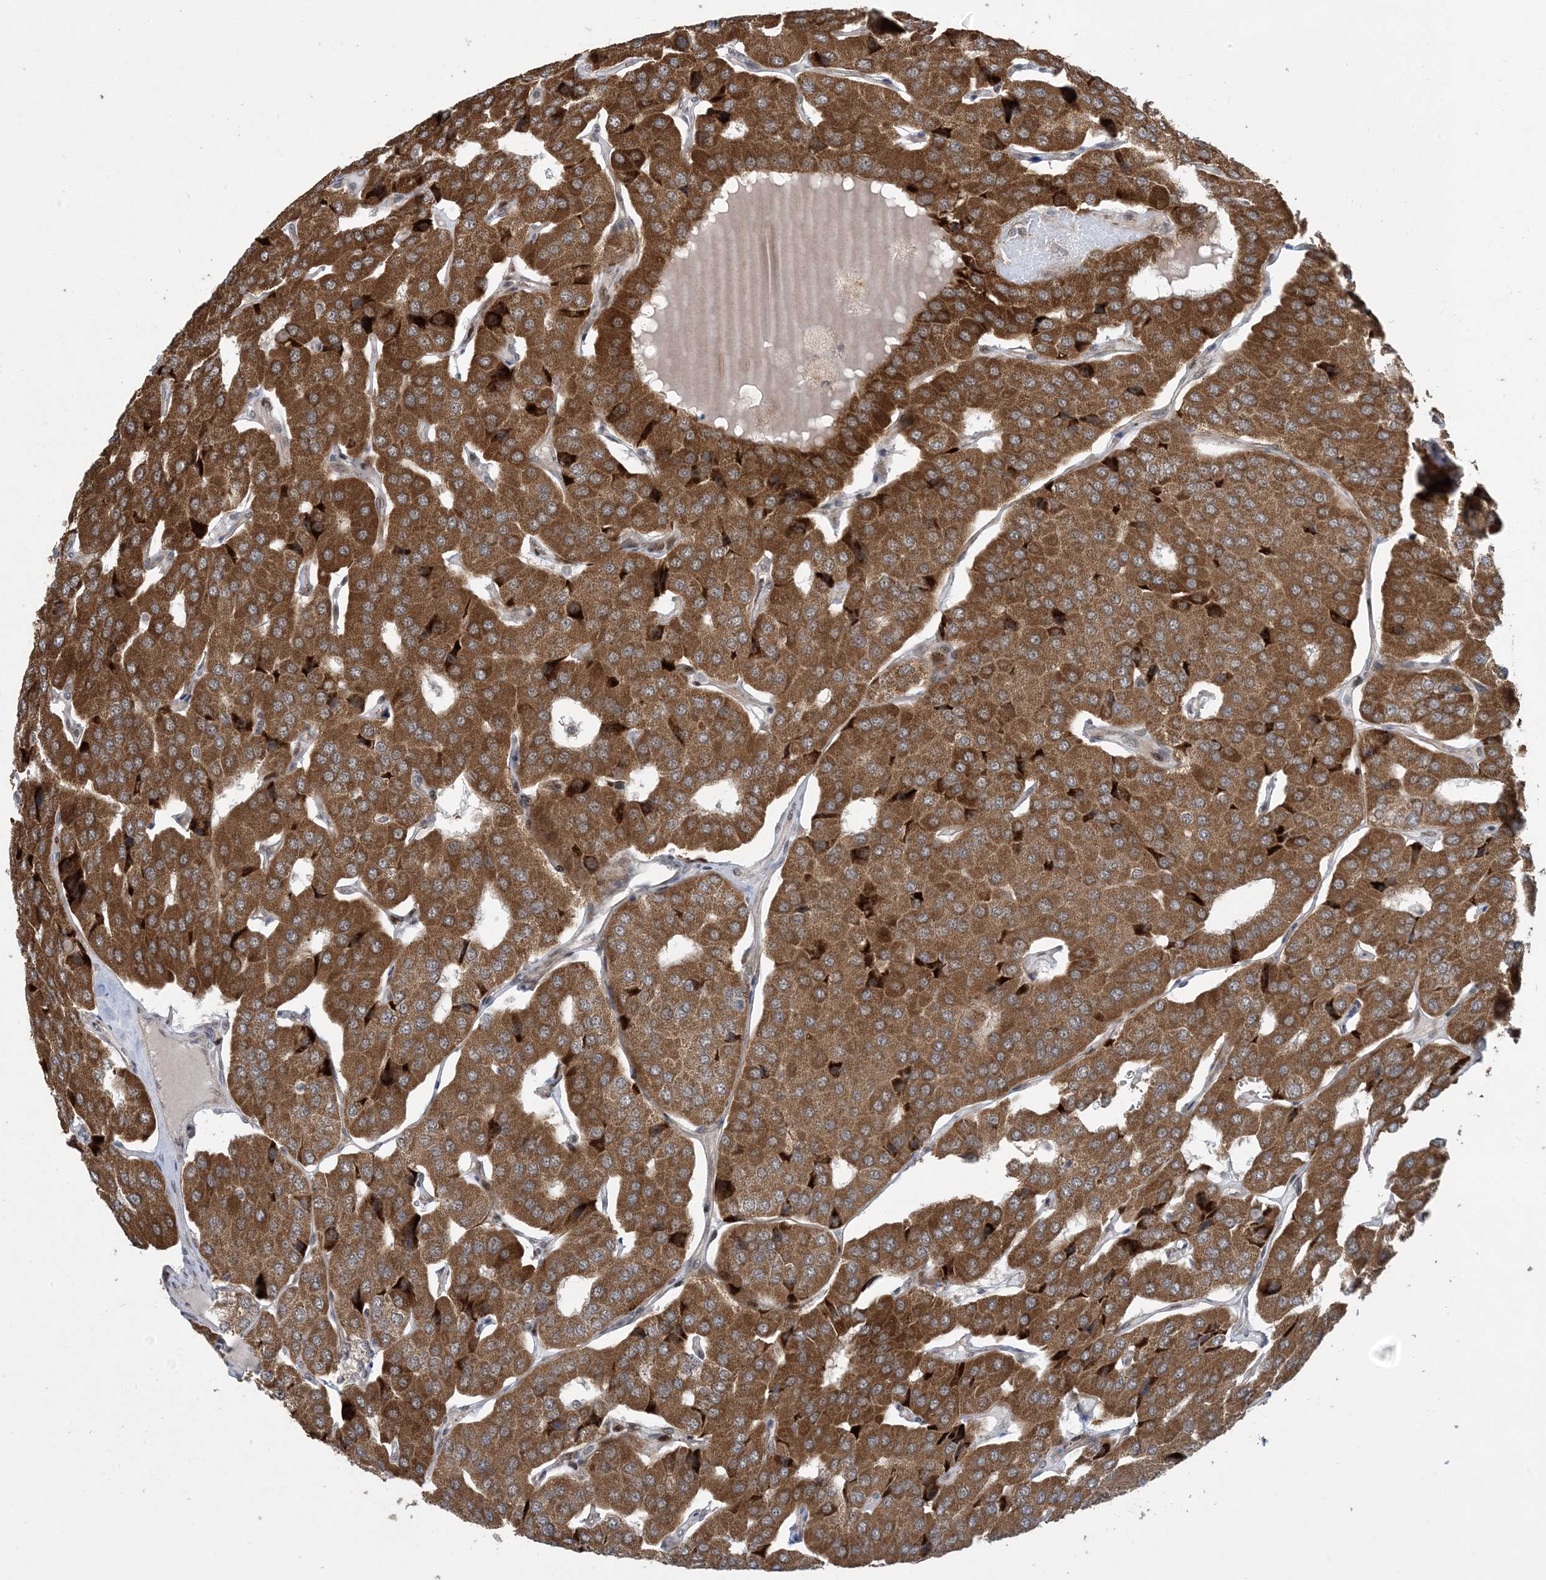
{"staining": {"intensity": "moderate", "quantity": ">75%", "location": "cytoplasmic/membranous"}, "tissue": "parathyroid gland", "cell_type": "Glandular cells", "image_type": "normal", "snomed": [{"axis": "morphology", "description": "Normal tissue, NOS"}, {"axis": "morphology", "description": "Adenoma, NOS"}, {"axis": "topography", "description": "Parathyroid gland"}], "caption": "A photomicrograph of human parathyroid gland stained for a protein displays moderate cytoplasmic/membranous brown staining in glandular cells.", "gene": "FAM9B", "patient": {"sex": "female", "age": 86}}